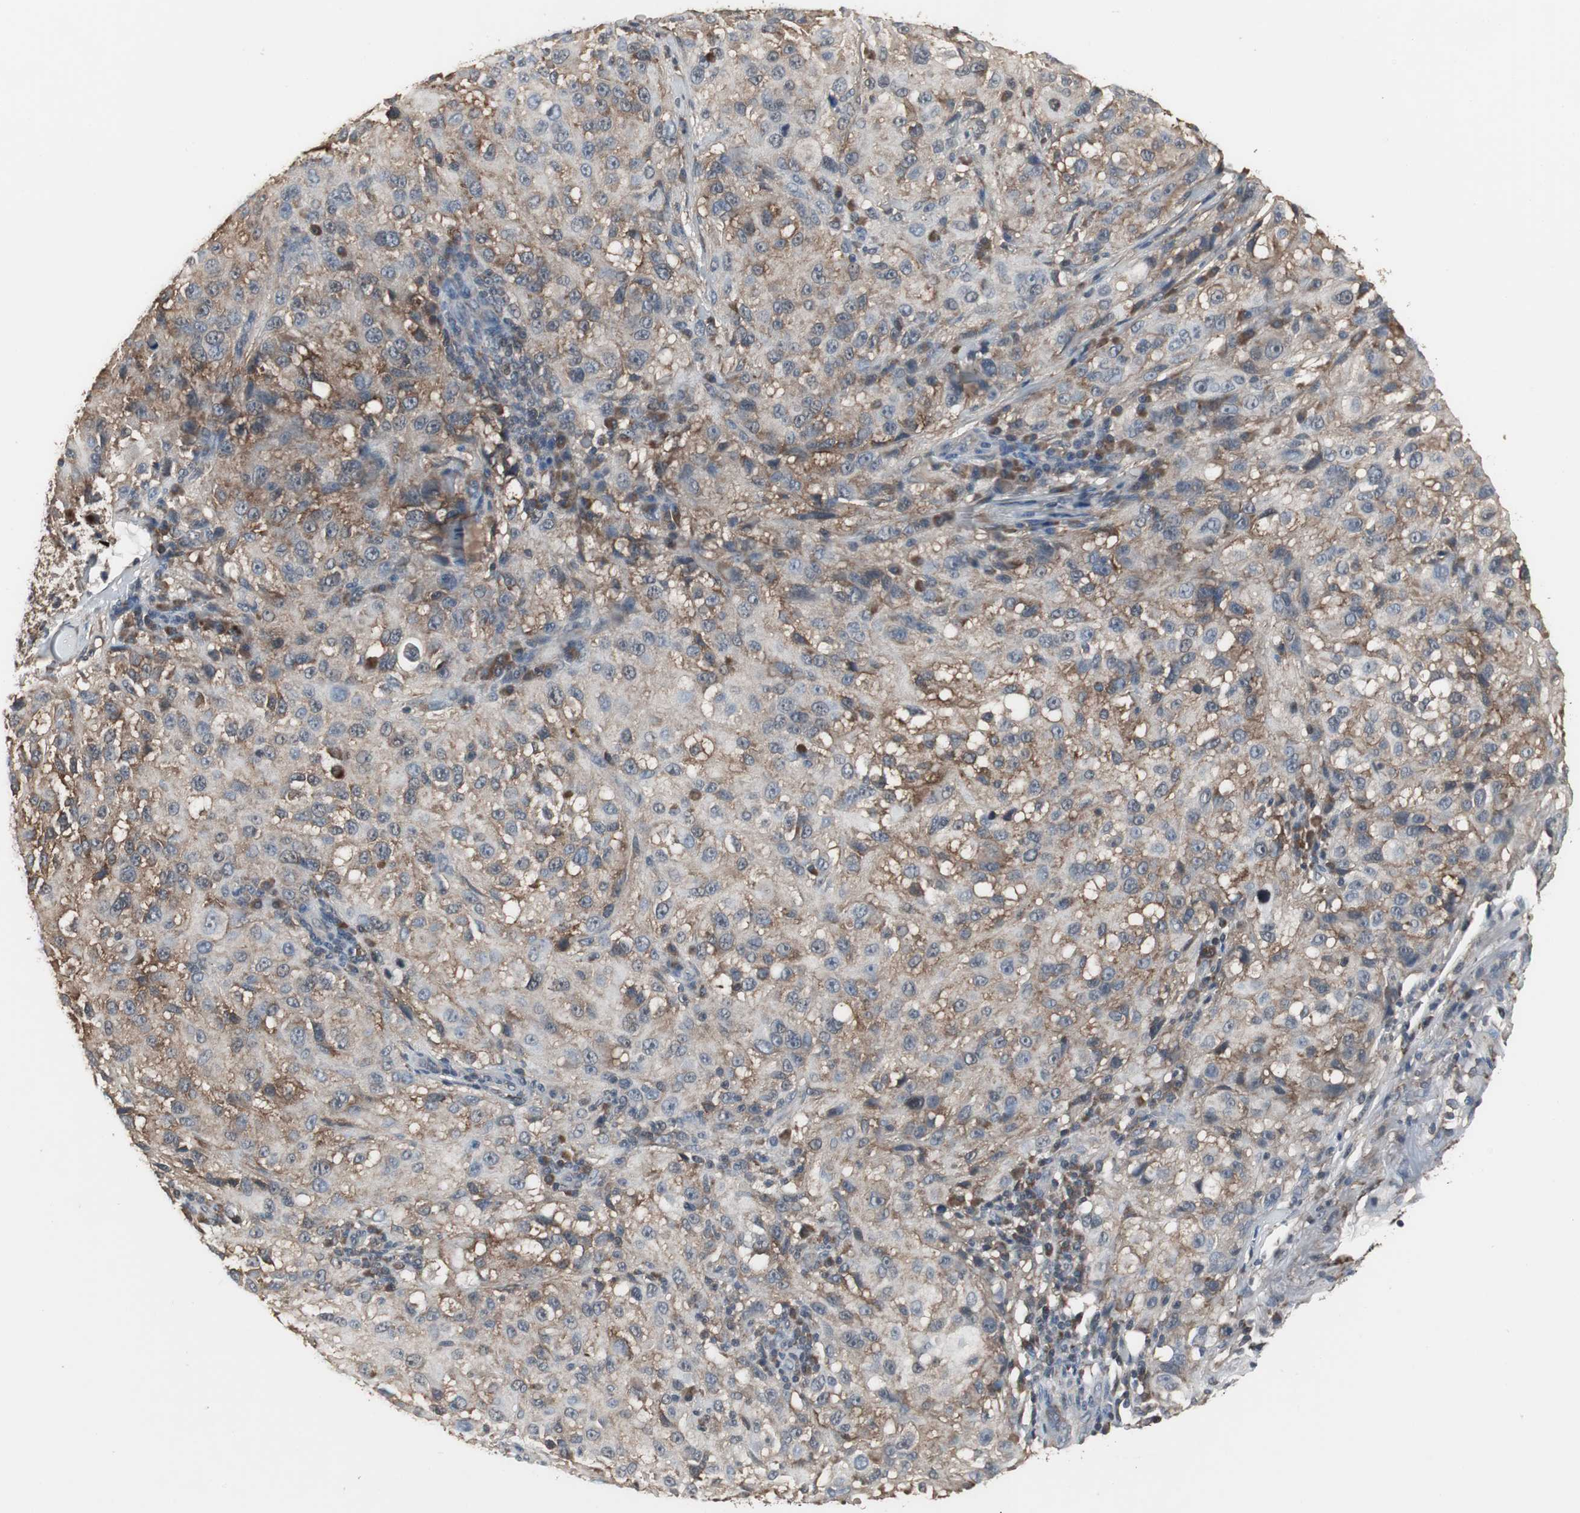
{"staining": {"intensity": "moderate", "quantity": ">75%", "location": "cytoplasmic/membranous"}, "tissue": "melanoma", "cell_type": "Tumor cells", "image_type": "cancer", "snomed": [{"axis": "morphology", "description": "Necrosis, NOS"}, {"axis": "morphology", "description": "Malignant melanoma, NOS"}, {"axis": "topography", "description": "Skin"}], "caption": "Immunohistochemistry (IHC) of human malignant melanoma reveals medium levels of moderate cytoplasmic/membranous expression in about >75% of tumor cells.", "gene": "ZSCAN22", "patient": {"sex": "female", "age": 87}}